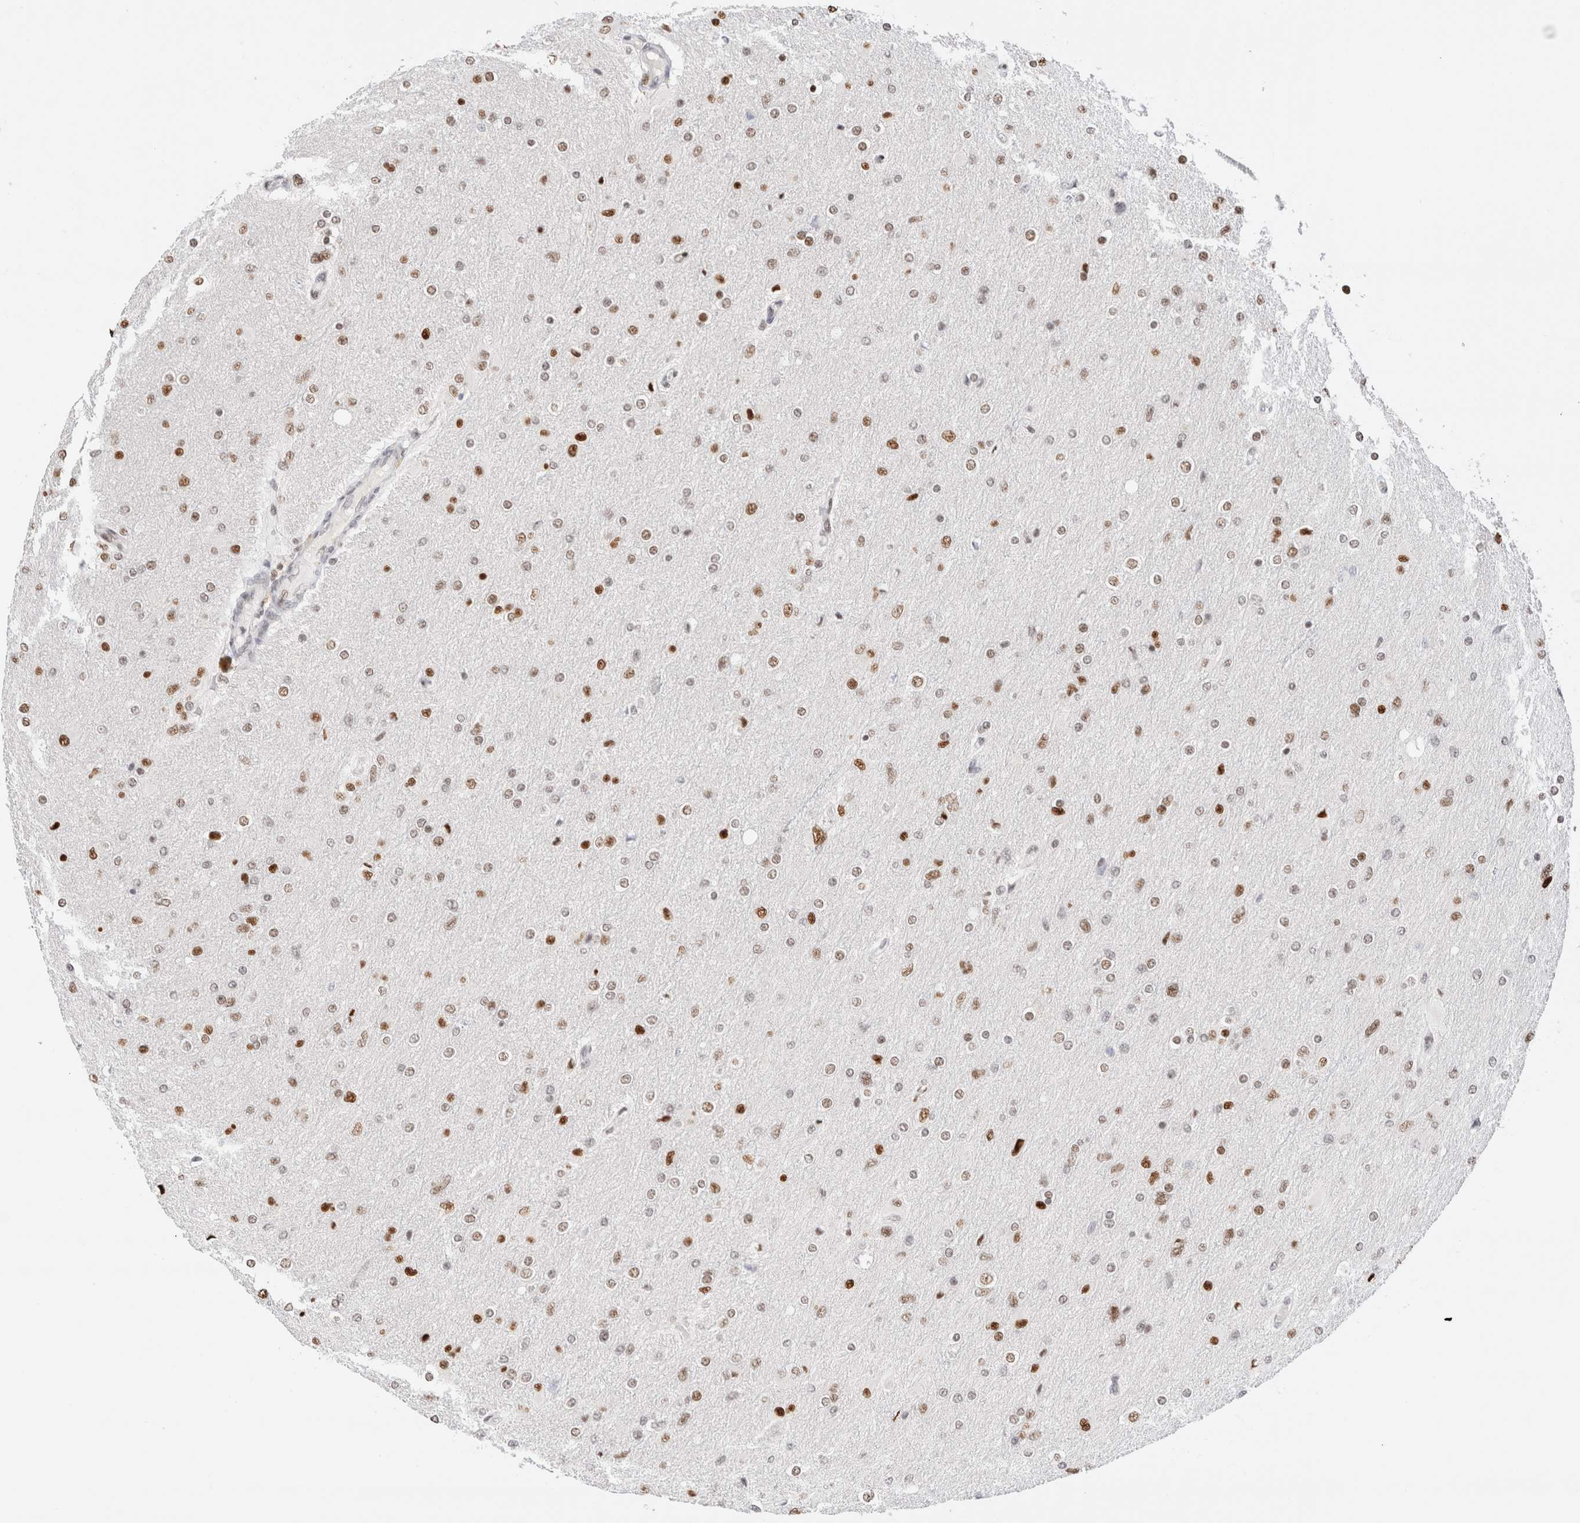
{"staining": {"intensity": "moderate", "quantity": "25%-75%", "location": "nuclear"}, "tissue": "glioma", "cell_type": "Tumor cells", "image_type": "cancer", "snomed": [{"axis": "morphology", "description": "Glioma, malignant, High grade"}, {"axis": "topography", "description": "Cerebral cortex"}], "caption": "There is medium levels of moderate nuclear expression in tumor cells of high-grade glioma (malignant), as demonstrated by immunohistochemical staining (brown color).", "gene": "ZNF282", "patient": {"sex": "female", "age": 36}}